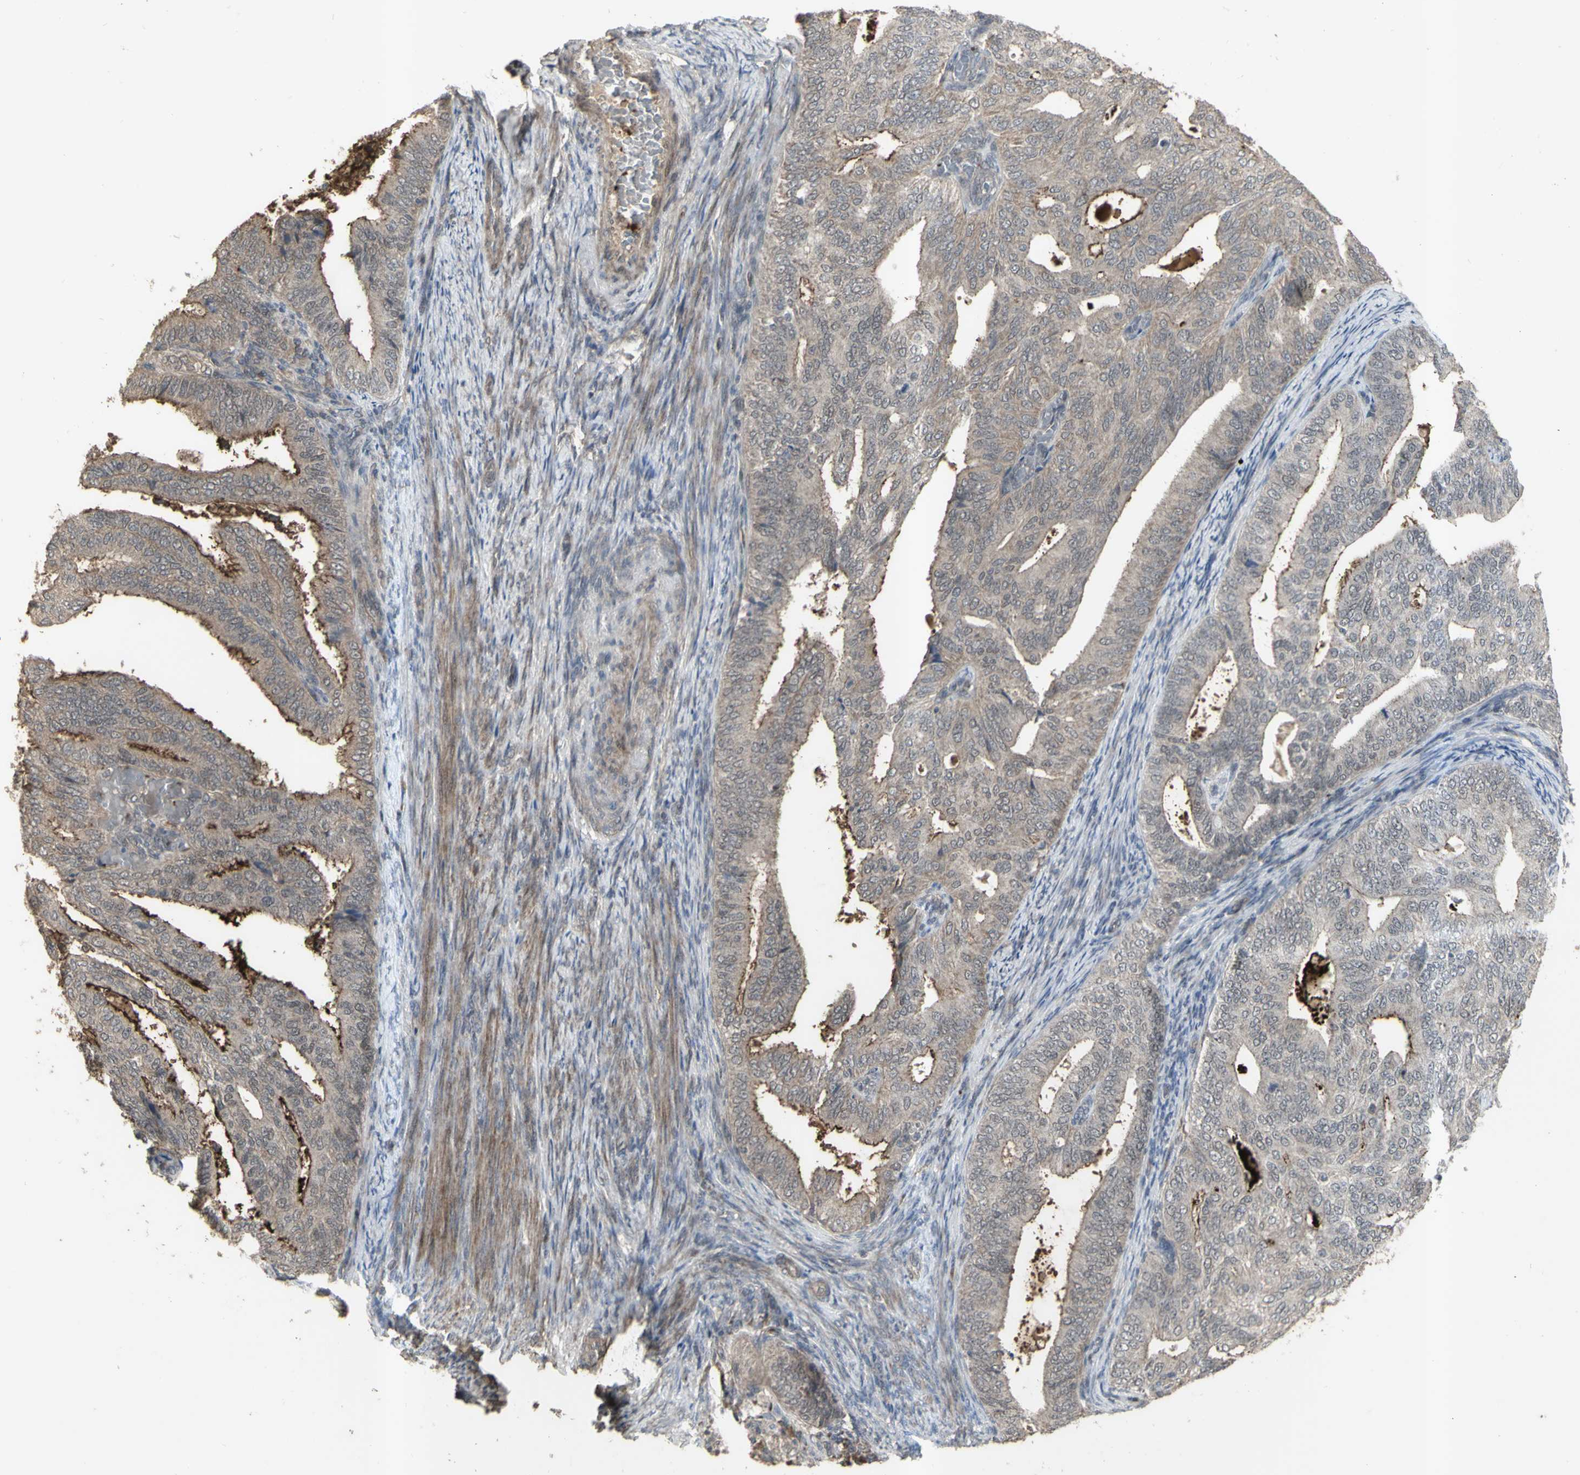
{"staining": {"intensity": "moderate", "quantity": "25%-75%", "location": "cytoplasmic/membranous"}, "tissue": "endometrial cancer", "cell_type": "Tumor cells", "image_type": "cancer", "snomed": [{"axis": "morphology", "description": "Adenocarcinoma, NOS"}, {"axis": "topography", "description": "Endometrium"}], "caption": "Brown immunohistochemical staining in human endometrial cancer (adenocarcinoma) reveals moderate cytoplasmic/membranous expression in about 25%-75% of tumor cells. (Stains: DAB in brown, nuclei in blue, Microscopy: brightfield microscopy at high magnification).", "gene": "ALOX12", "patient": {"sex": "female", "age": 58}}